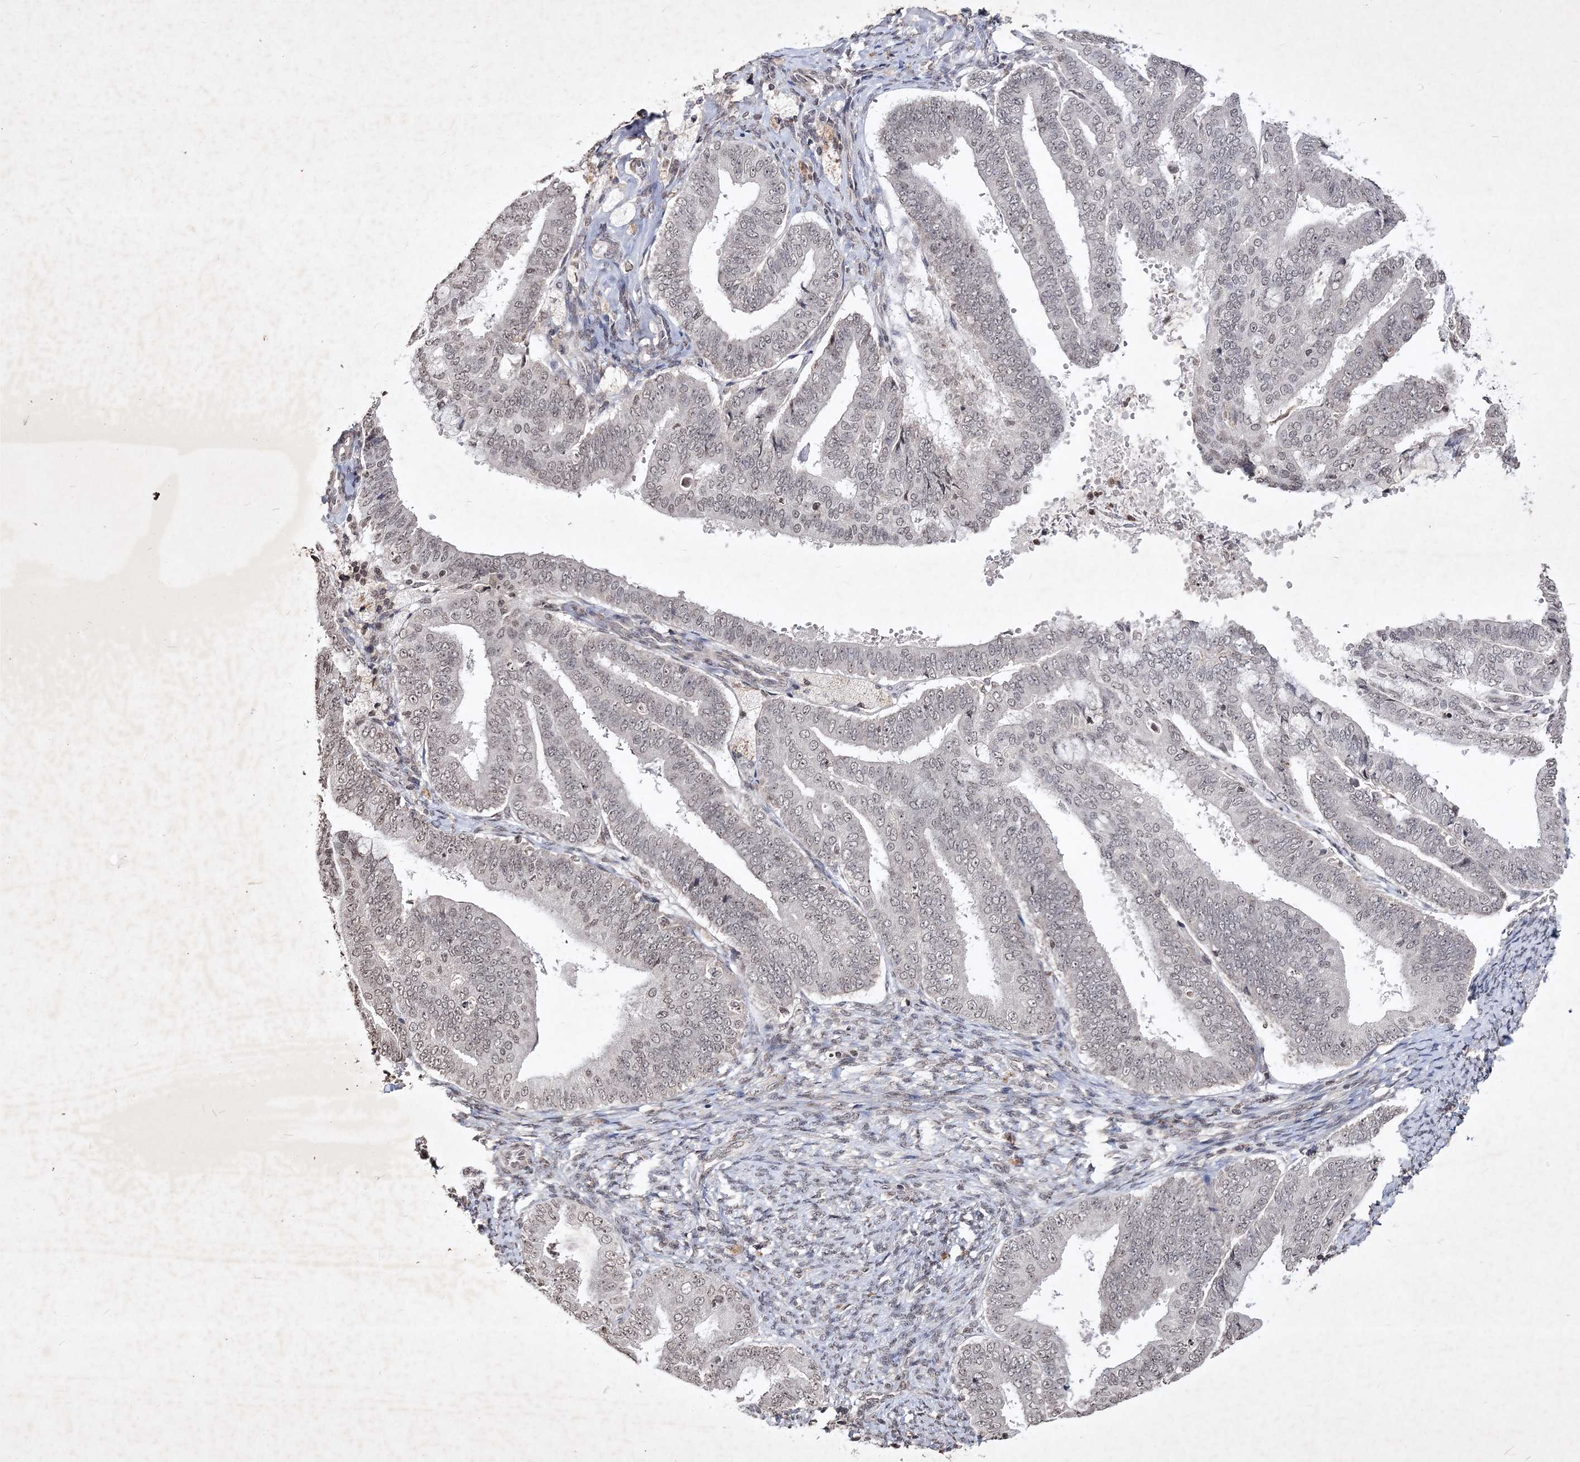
{"staining": {"intensity": "weak", "quantity": "25%-75%", "location": "nuclear"}, "tissue": "endometrial cancer", "cell_type": "Tumor cells", "image_type": "cancer", "snomed": [{"axis": "morphology", "description": "Adenocarcinoma, NOS"}, {"axis": "topography", "description": "Endometrium"}], "caption": "Endometrial cancer (adenocarcinoma) stained with DAB (3,3'-diaminobenzidine) IHC reveals low levels of weak nuclear expression in about 25%-75% of tumor cells.", "gene": "SOWAHB", "patient": {"sex": "female", "age": 63}}